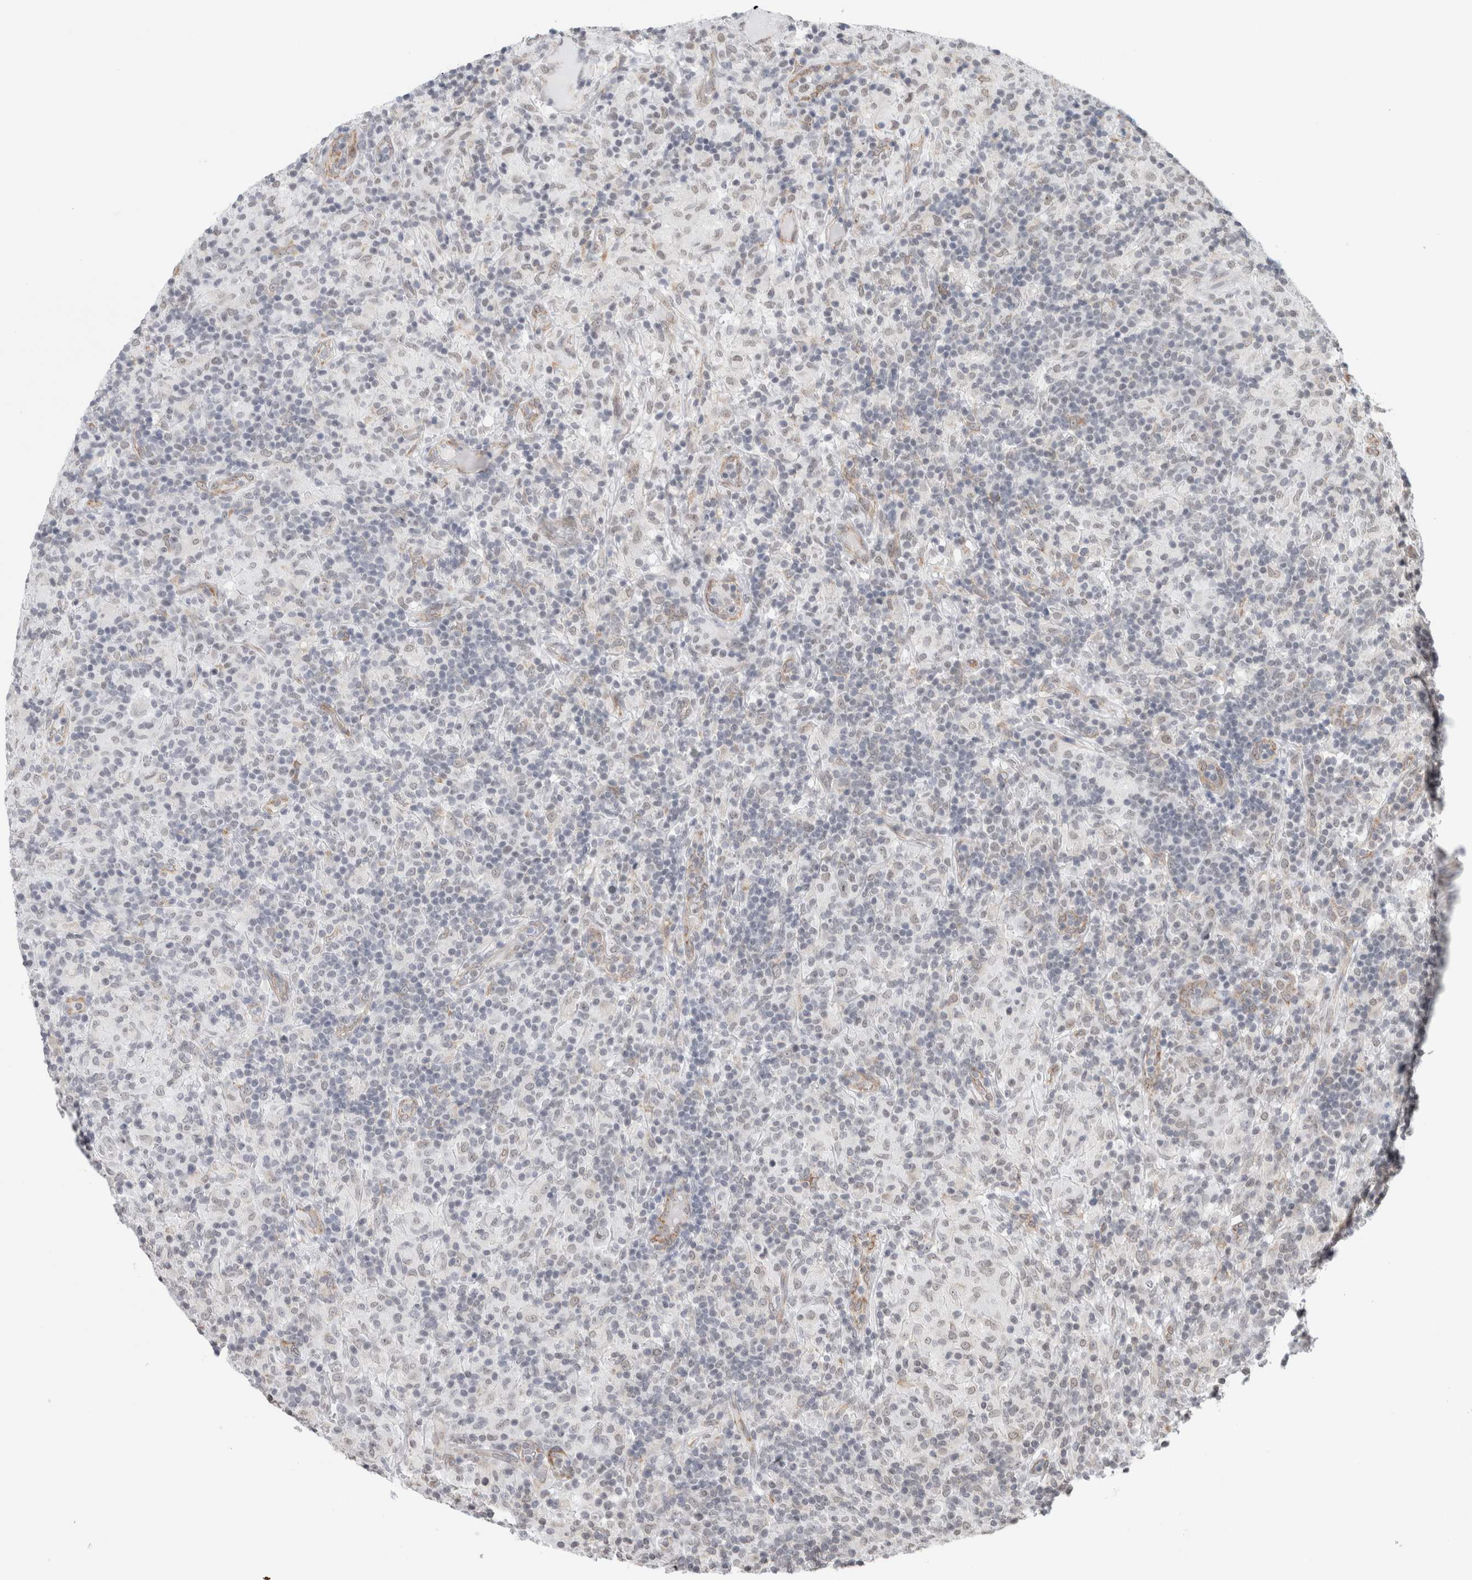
{"staining": {"intensity": "negative", "quantity": "none", "location": "none"}, "tissue": "lymphoma", "cell_type": "Tumor cells", "image_type": "cancer", "snomed": [{"axis": "morphology", "description": "Hodgkin's disease, NOS"}, {"axis": "topography", "description": "Lymph node"}], "caption": "The micrograph exhibits no significant staining in tumor cells of Hodgkin's disease. (Brightfield microscopy of DAB IHC at high magnification).", "gene": "RBMX2", "patient": {"sex": "male", "age": 70}}